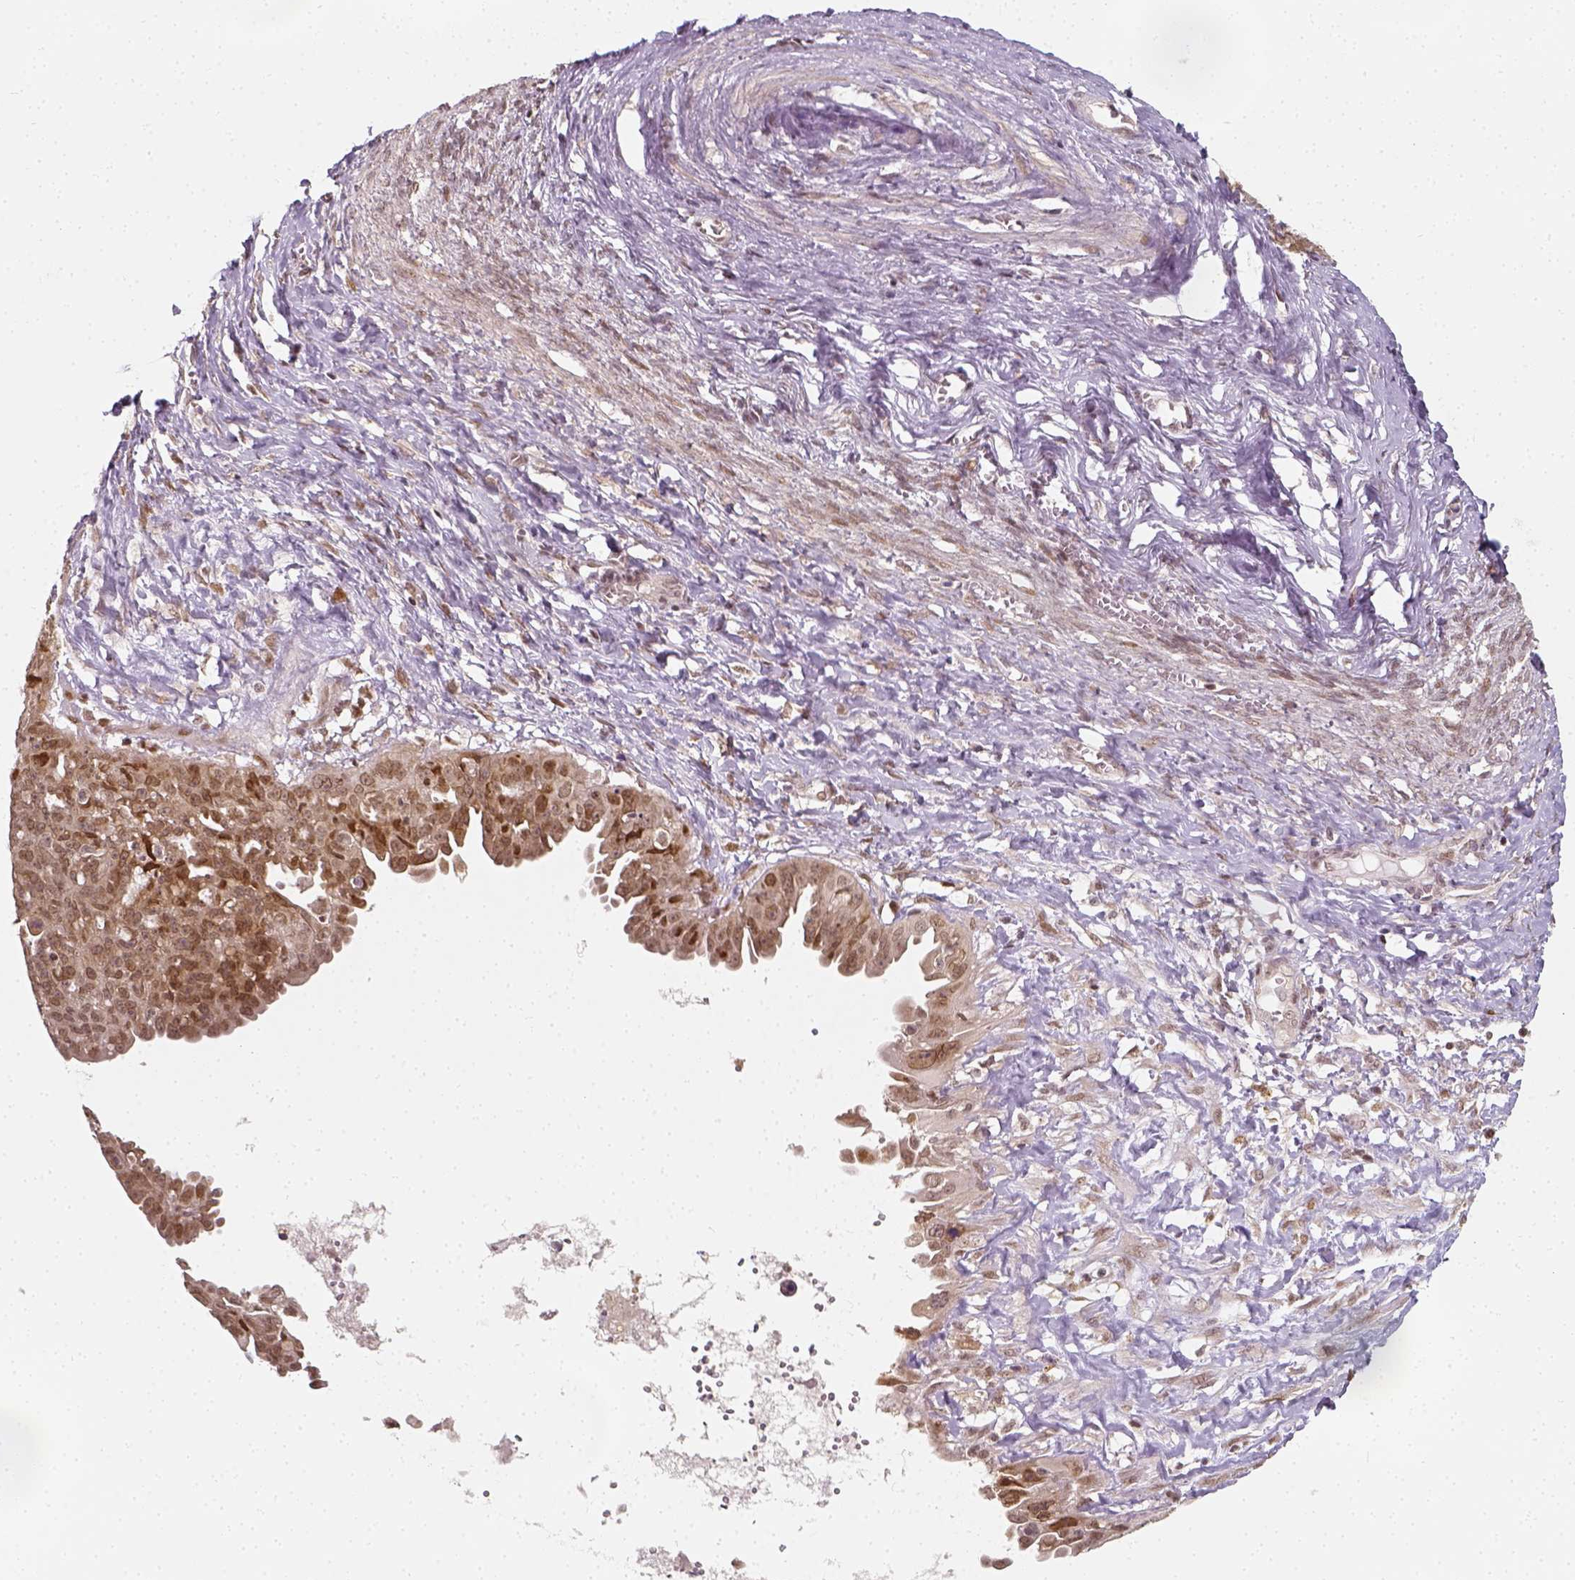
{"staining": {"intensity": "moderate", "quantity": ">75%", "location": "cytoplasmic/membranous,nuclear"}, "tissue": "ovarian cancer", "cell_type": "Tumor cells", "image_type": "cancer", "snomed": [{"axis": "morphology", "description": "Carcinoma, endometroid"}, {"axis": "topography", "description": "Ovary"}], "caption": "About >75% of tumor cells in ovarian cancer demonstrate moderate cytoplasmic/membranous and nuclear protein expression as visualized by brown immunohistochemical staining.", "gene": "ZMAT3", "patient": {"sex": "female", "age": 70}}